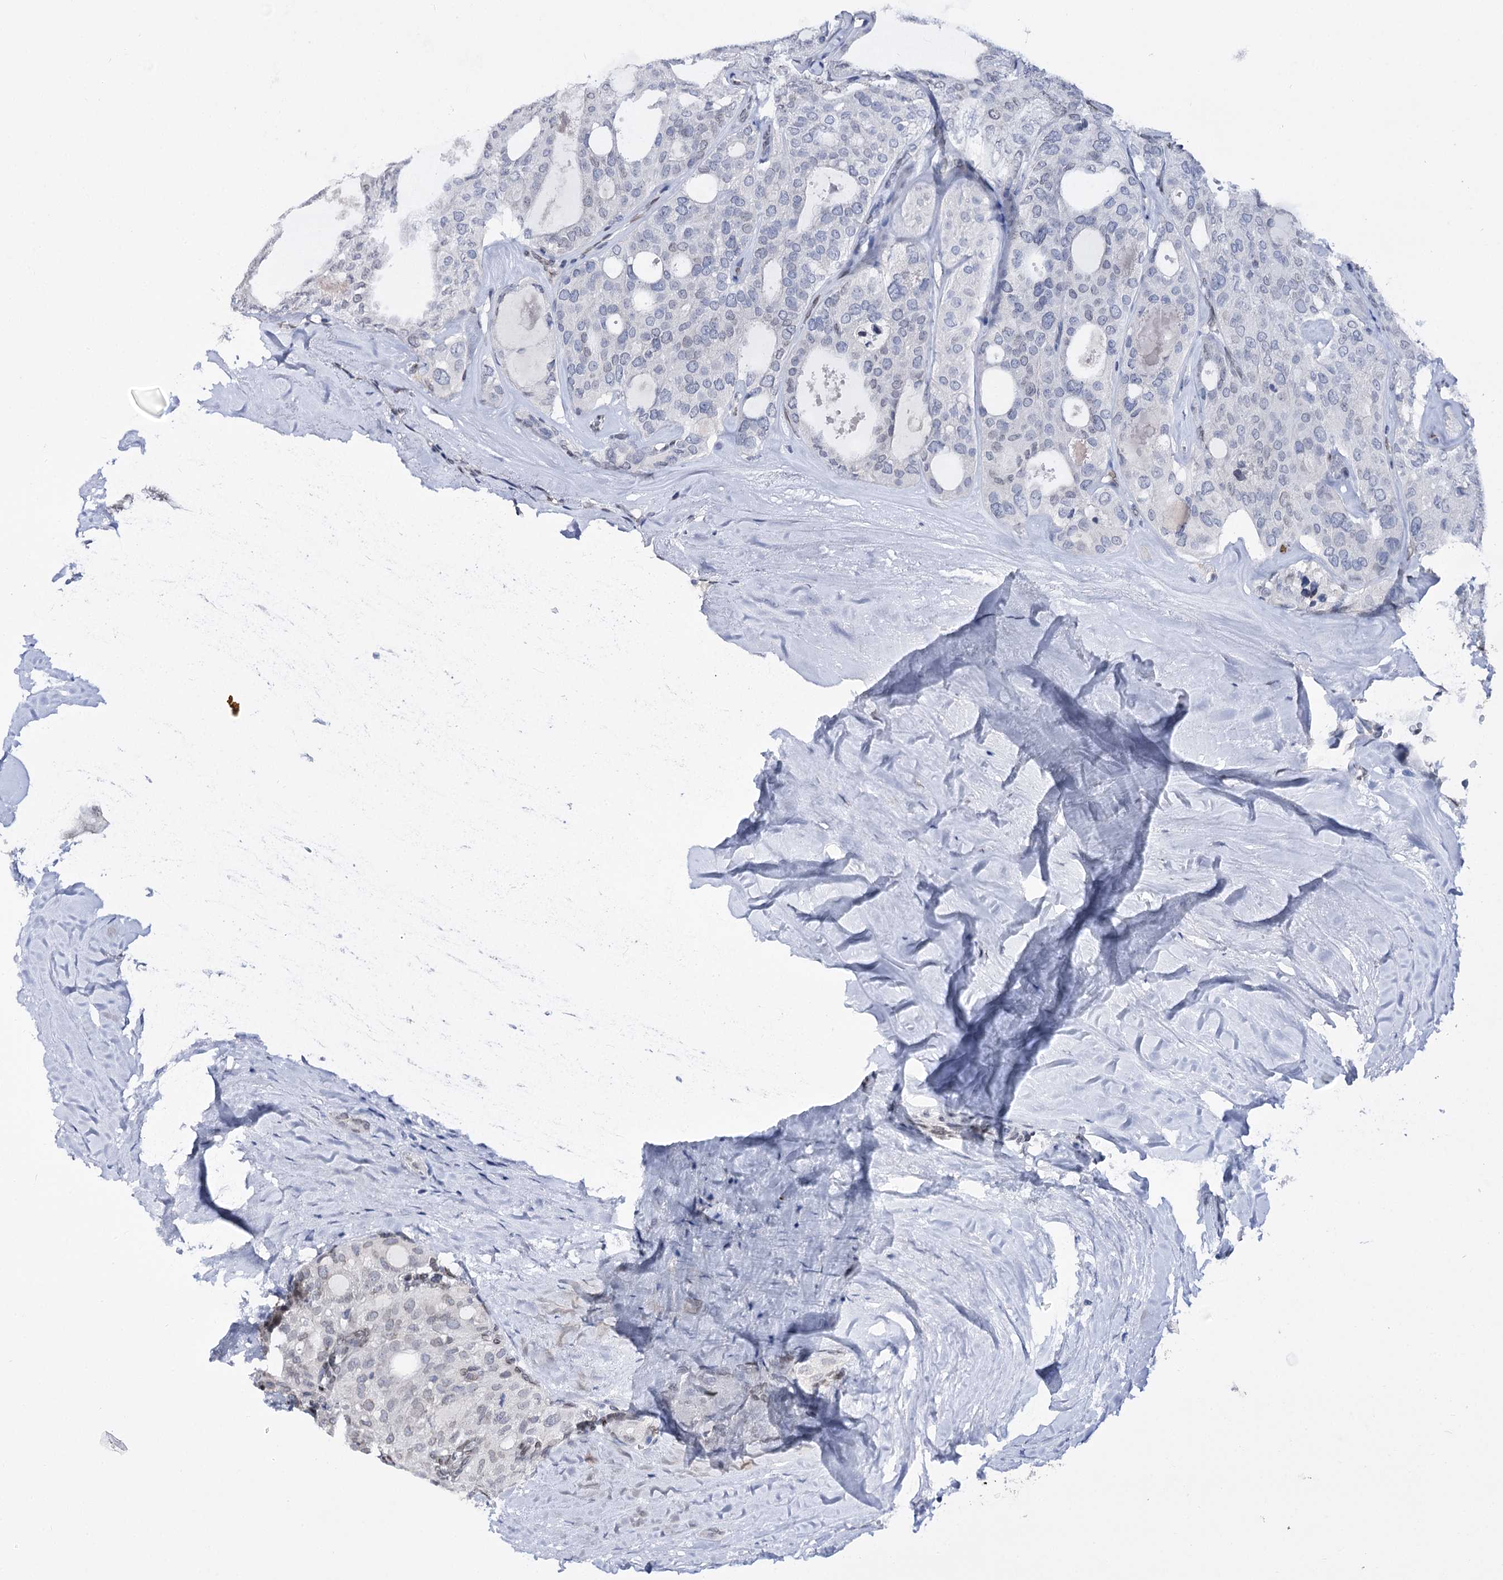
{"staining": {"intensity": "negative", "quantity": "none", "location": "none"}, "tissue": "thyroid cancer", "cell_type": "Tumor cells", "image_type": "cancer", "snomed": [{"axis": "morphology", "description": "Follicular adenoma carcinoma, NOS"}, {"axis": "topography", "description": "Thyroid gland"}], "caption": "IHC histopathology image of neoplastic tissue: human thyroid cancer stained with DAB exhibits no significant protein positivity in tumor cells.", "gene": "TMEM201", "patient": {"sex": "male", "age": 75}}